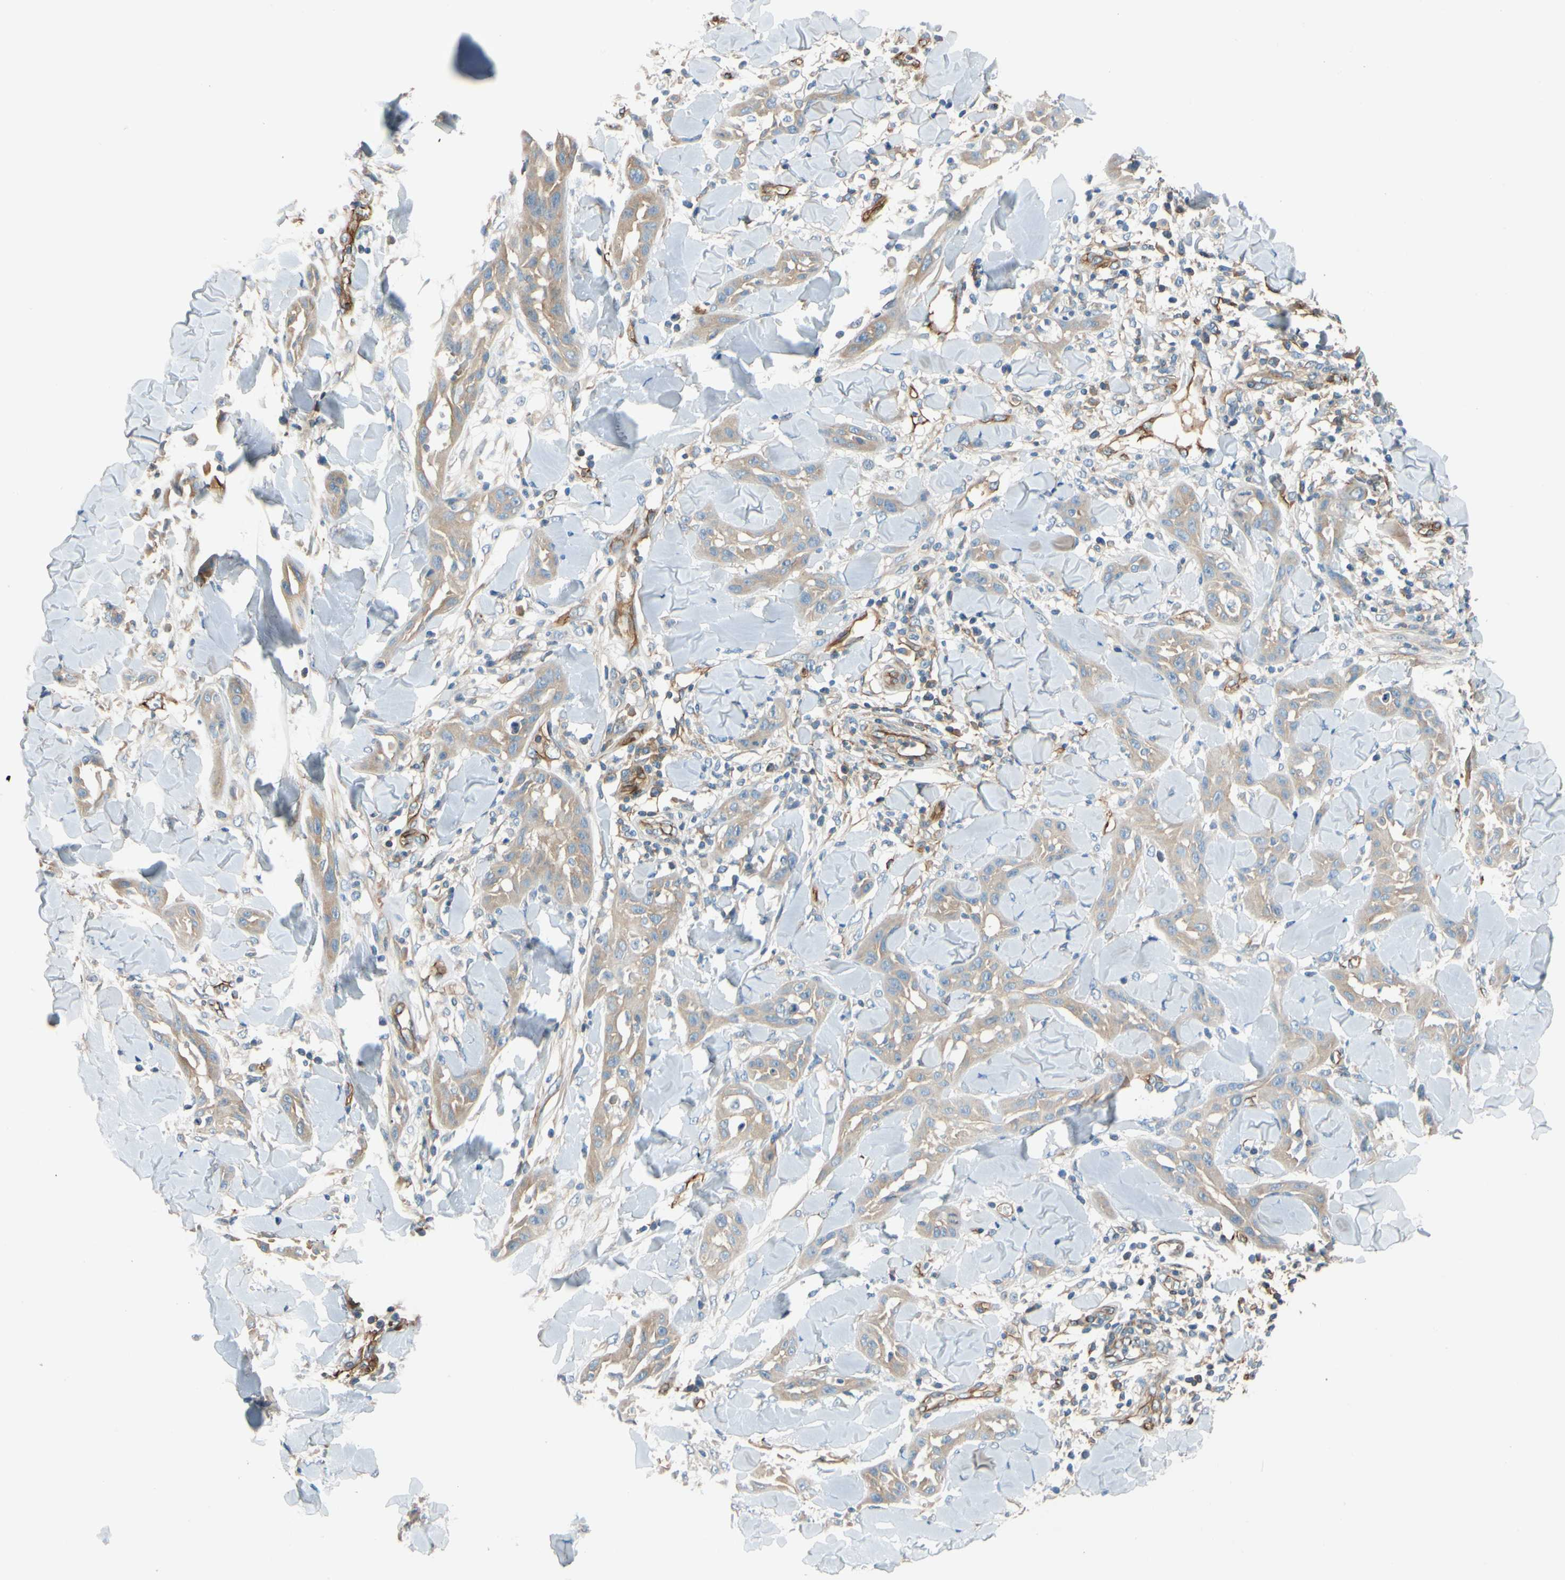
{"staining": {"intensity": "weak", "quantity": "25%-75%", "location": "cytoplasmic/membranous"}, "tissue": "skin cancer", "cell_type": "Tumor cells", "image_type": "cancer", "snomed": [{"axis": "morphology", "description": "Squamous cell carcinoma, NOS"}, {"axis": "topography", "description": "Skin"}], "caption": "High-power microscopy captured an immunohistochemistry micrograph of skin cancer, revealing weak cytoplasmic/membranous staining in about 25%-75% of tumor cells. (IHC, brightfield microscopy, high magnification).", "gene": "SPTAN1", "patient": {"sex": "male", "age": 24}}